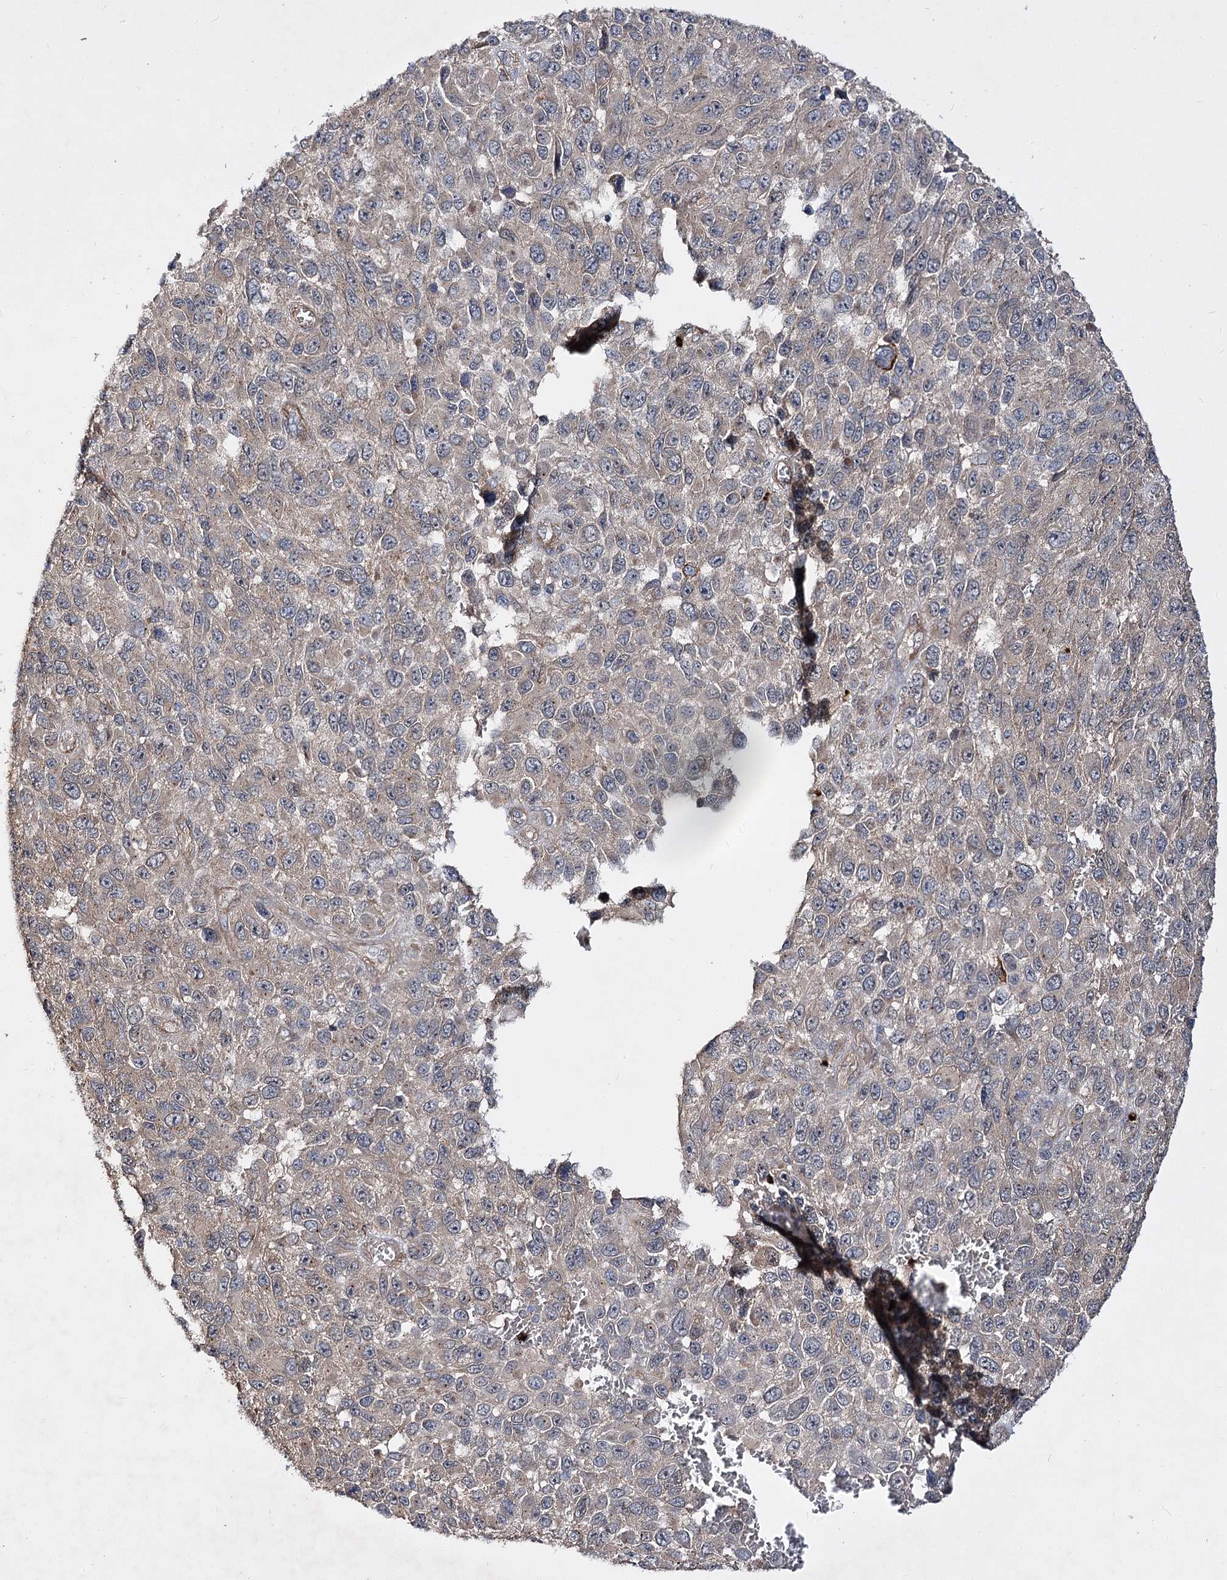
{"staining": {"intensity": "weak", "quantity": ">75%", "location": "cytoplasmic/membranous"}, "tissue": "melanoma", "cell_type": "Tumor cells", "image_type": "cancer", "snomed": [{"axis": "morphology", "description": "Normal tissue, NOS"}, {"axis": "morphology", "description": "Malignant melanoma, NOS"}, {"axis": "topography", "description": "Skin"}], "caption": "Melanoma stained with a protein marker exhibits weak staining in tumor cells.", "gene": "MINDY3", "patient": {"sex": "female", "age": 96}}